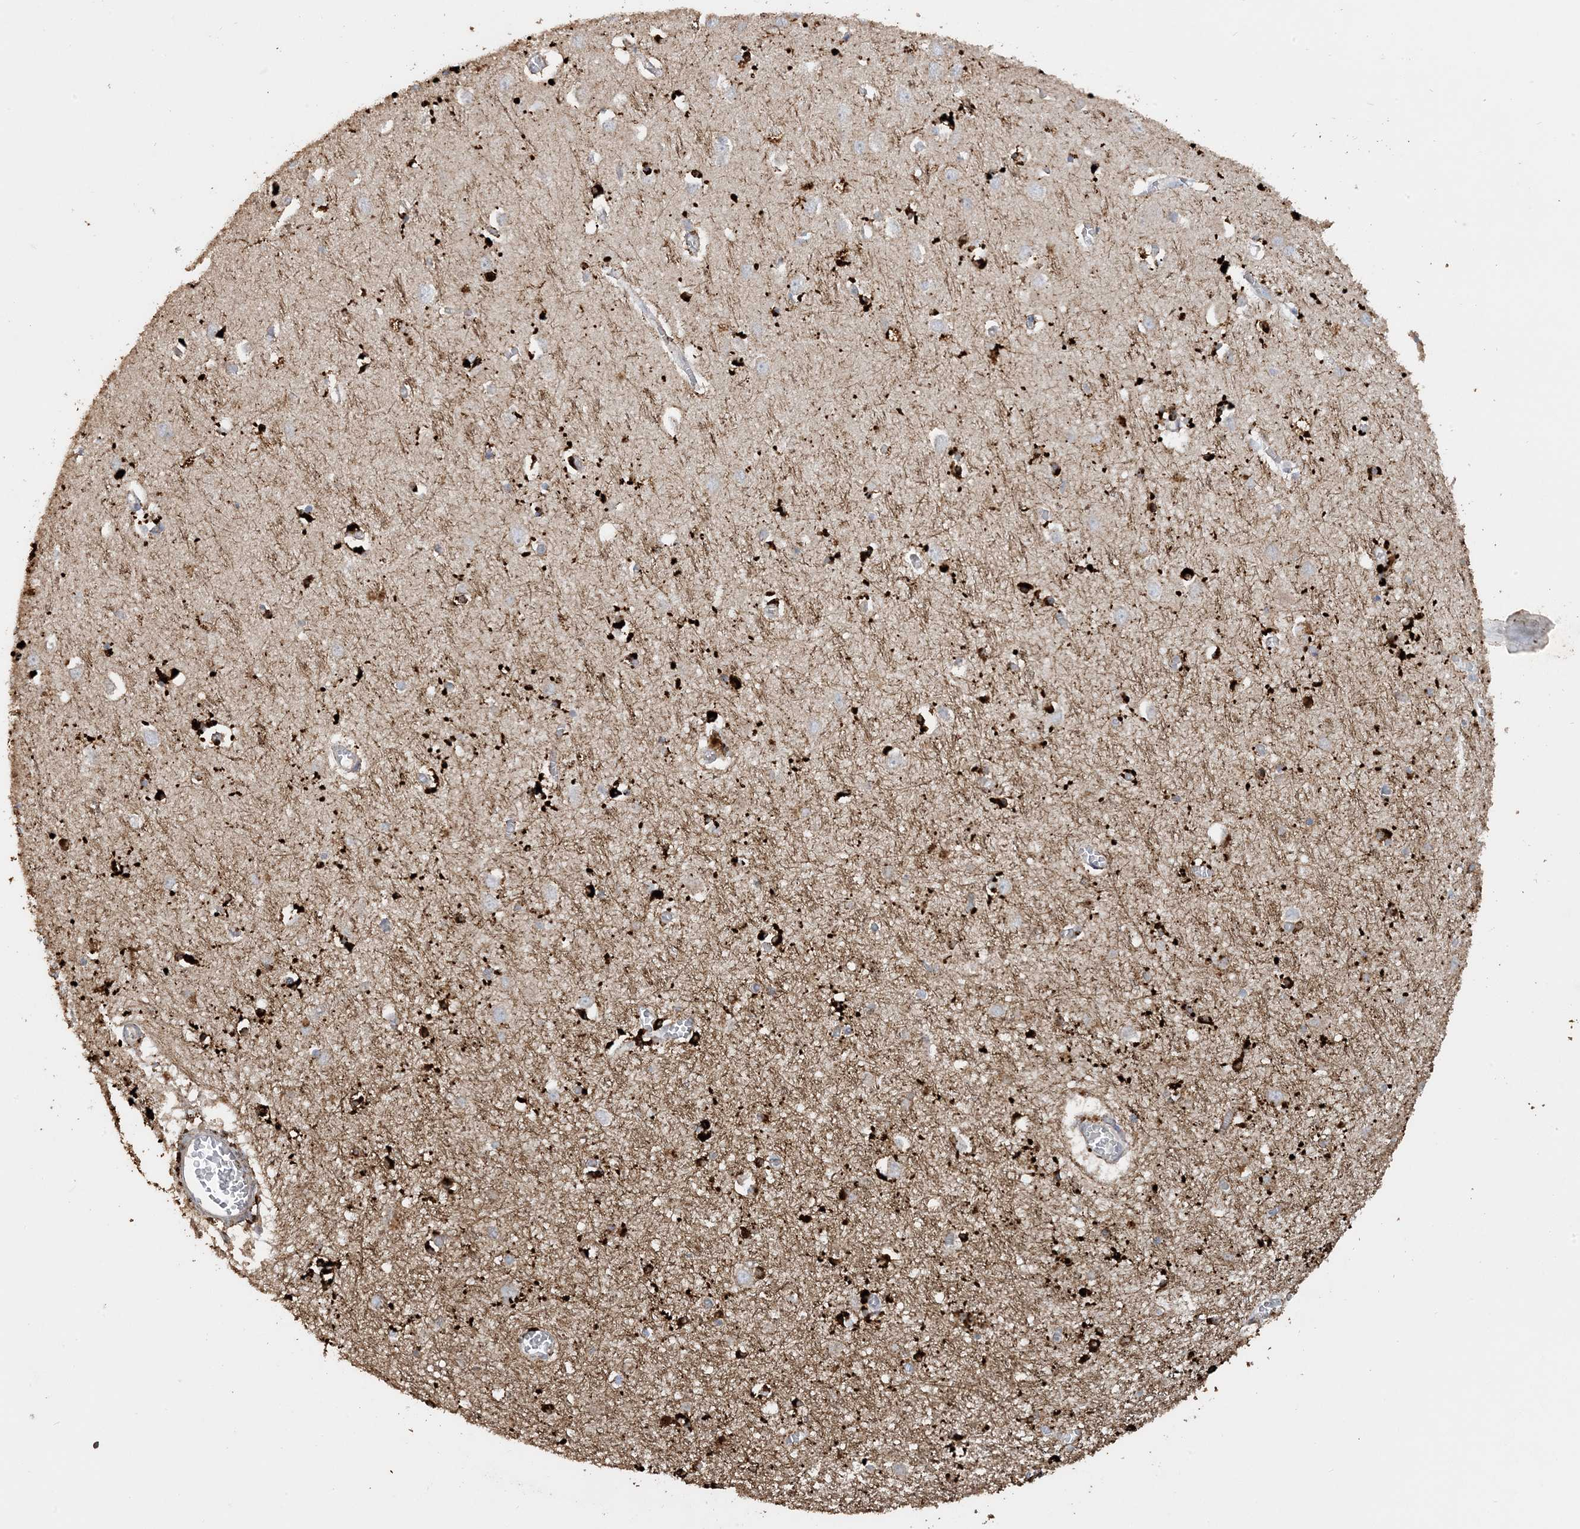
{"staining": {"intensity": "strong", "quantity": "25%-75%", "location": "cytoplasmic/membranous"}, "tissue": "cerebral cortex", "cell_type": "Endothelial cells", "image_type": "normal", "snomed": [{"axis": "morphology", "description": "Normal tissue, NOS"}, {"axis": "topography", "description": "Cerebral cortex"}], "caption": "This micrograph reveals immunohistochemistry (IHC) staining of unremarkable cerebral cortex, with high strong cytoplasmic/membranous expression in approximately 25%-75% of endothelial cells.", "gene": "SFMBT2", "patient": {"sex": "female", "age": 64}}